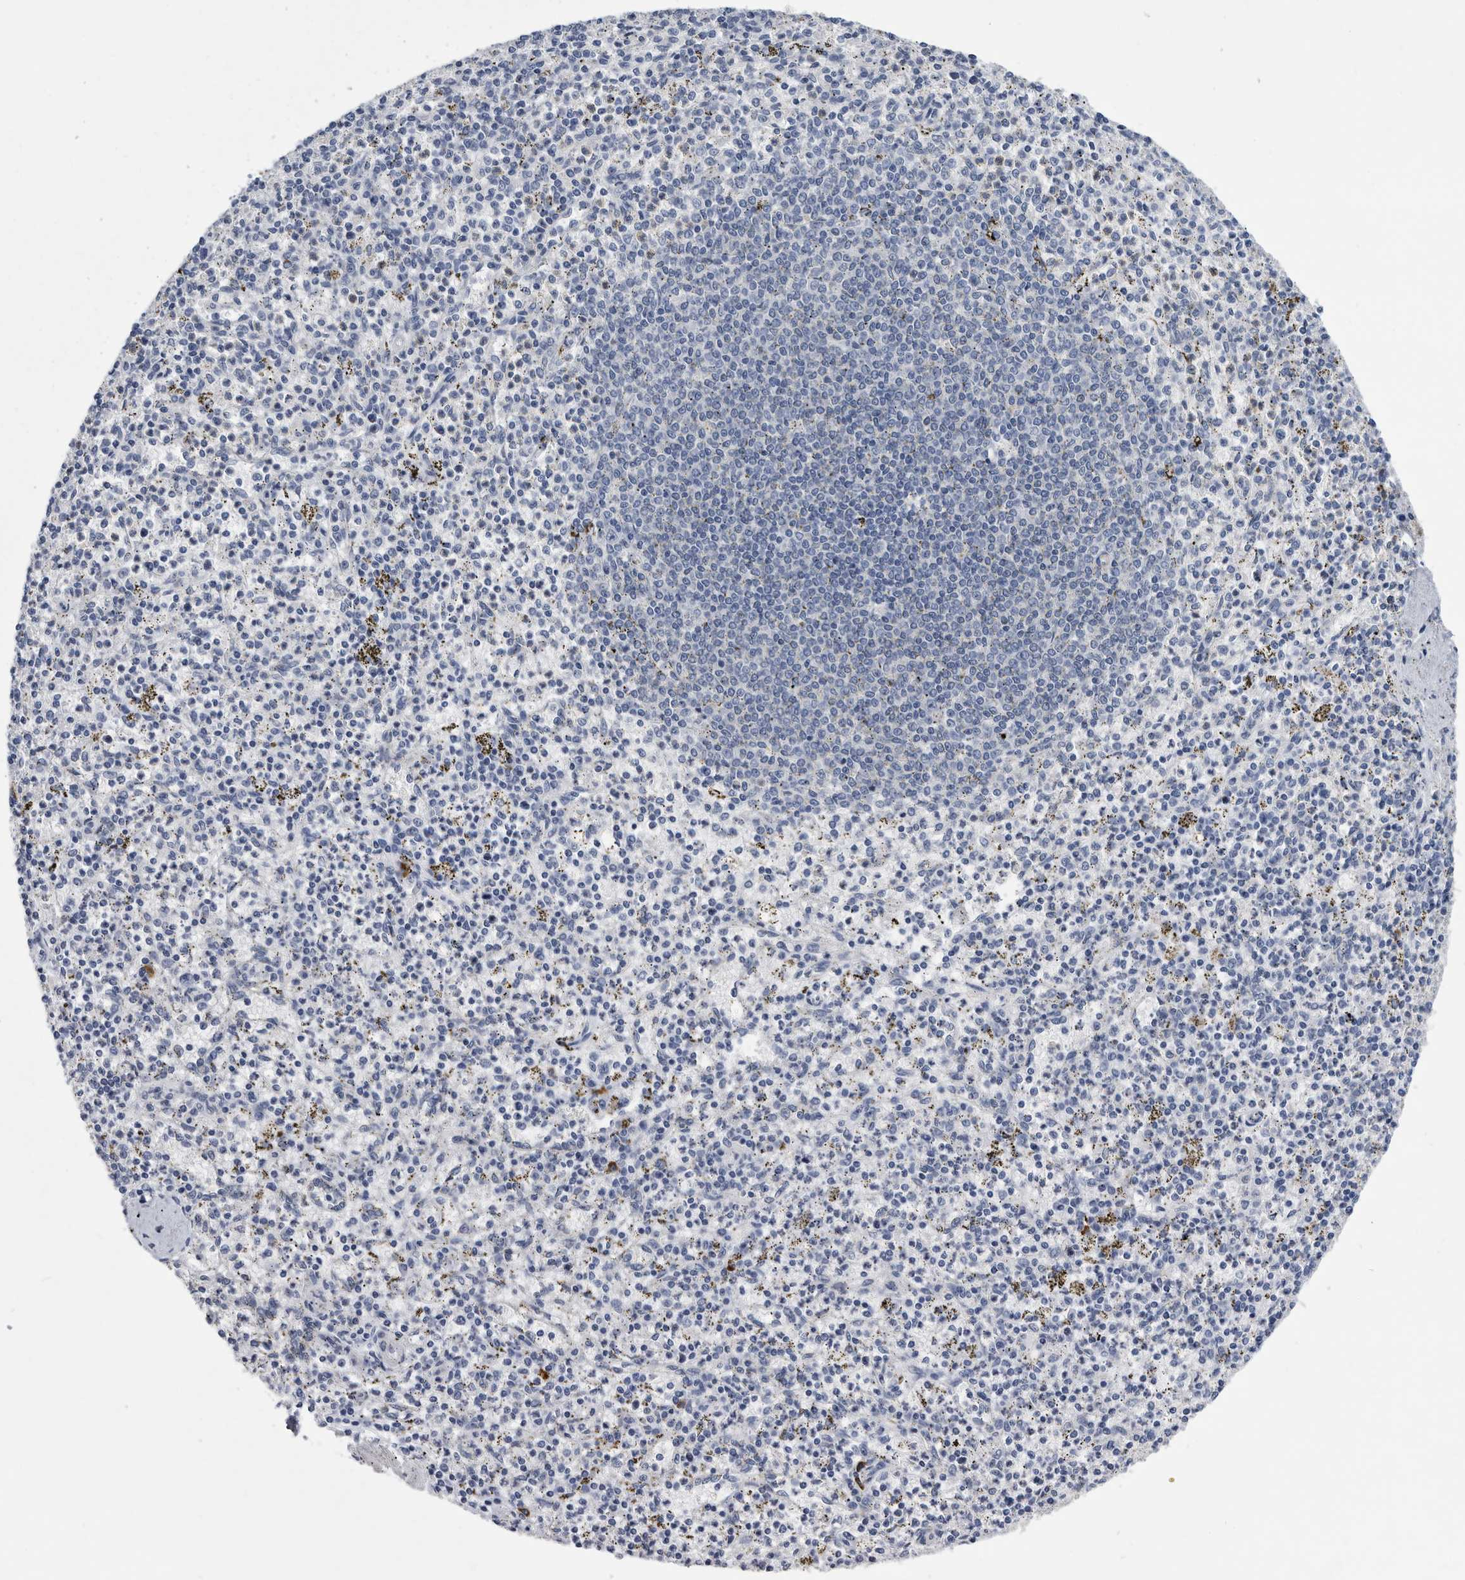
{"staining": {"intensity": "negative", "quantity": "none", "location": "none"}, "tissue": "spleen", "cell_type": "Cells in red pulp", "image_type": "normal", "snomed": [{"axis": "morphology", "description": "Normal tissue, NOS"}, {"axis": "topography", "description": "Spleen"}], "caption": "There is no significant expression in cells in red pulp of spleen. (DAB immunohistochemistry (IHC) visualized using brightfield microscopy, high magnification).", "gene": "BTBD6", "patient": {"sex": "male", "age": 72}}